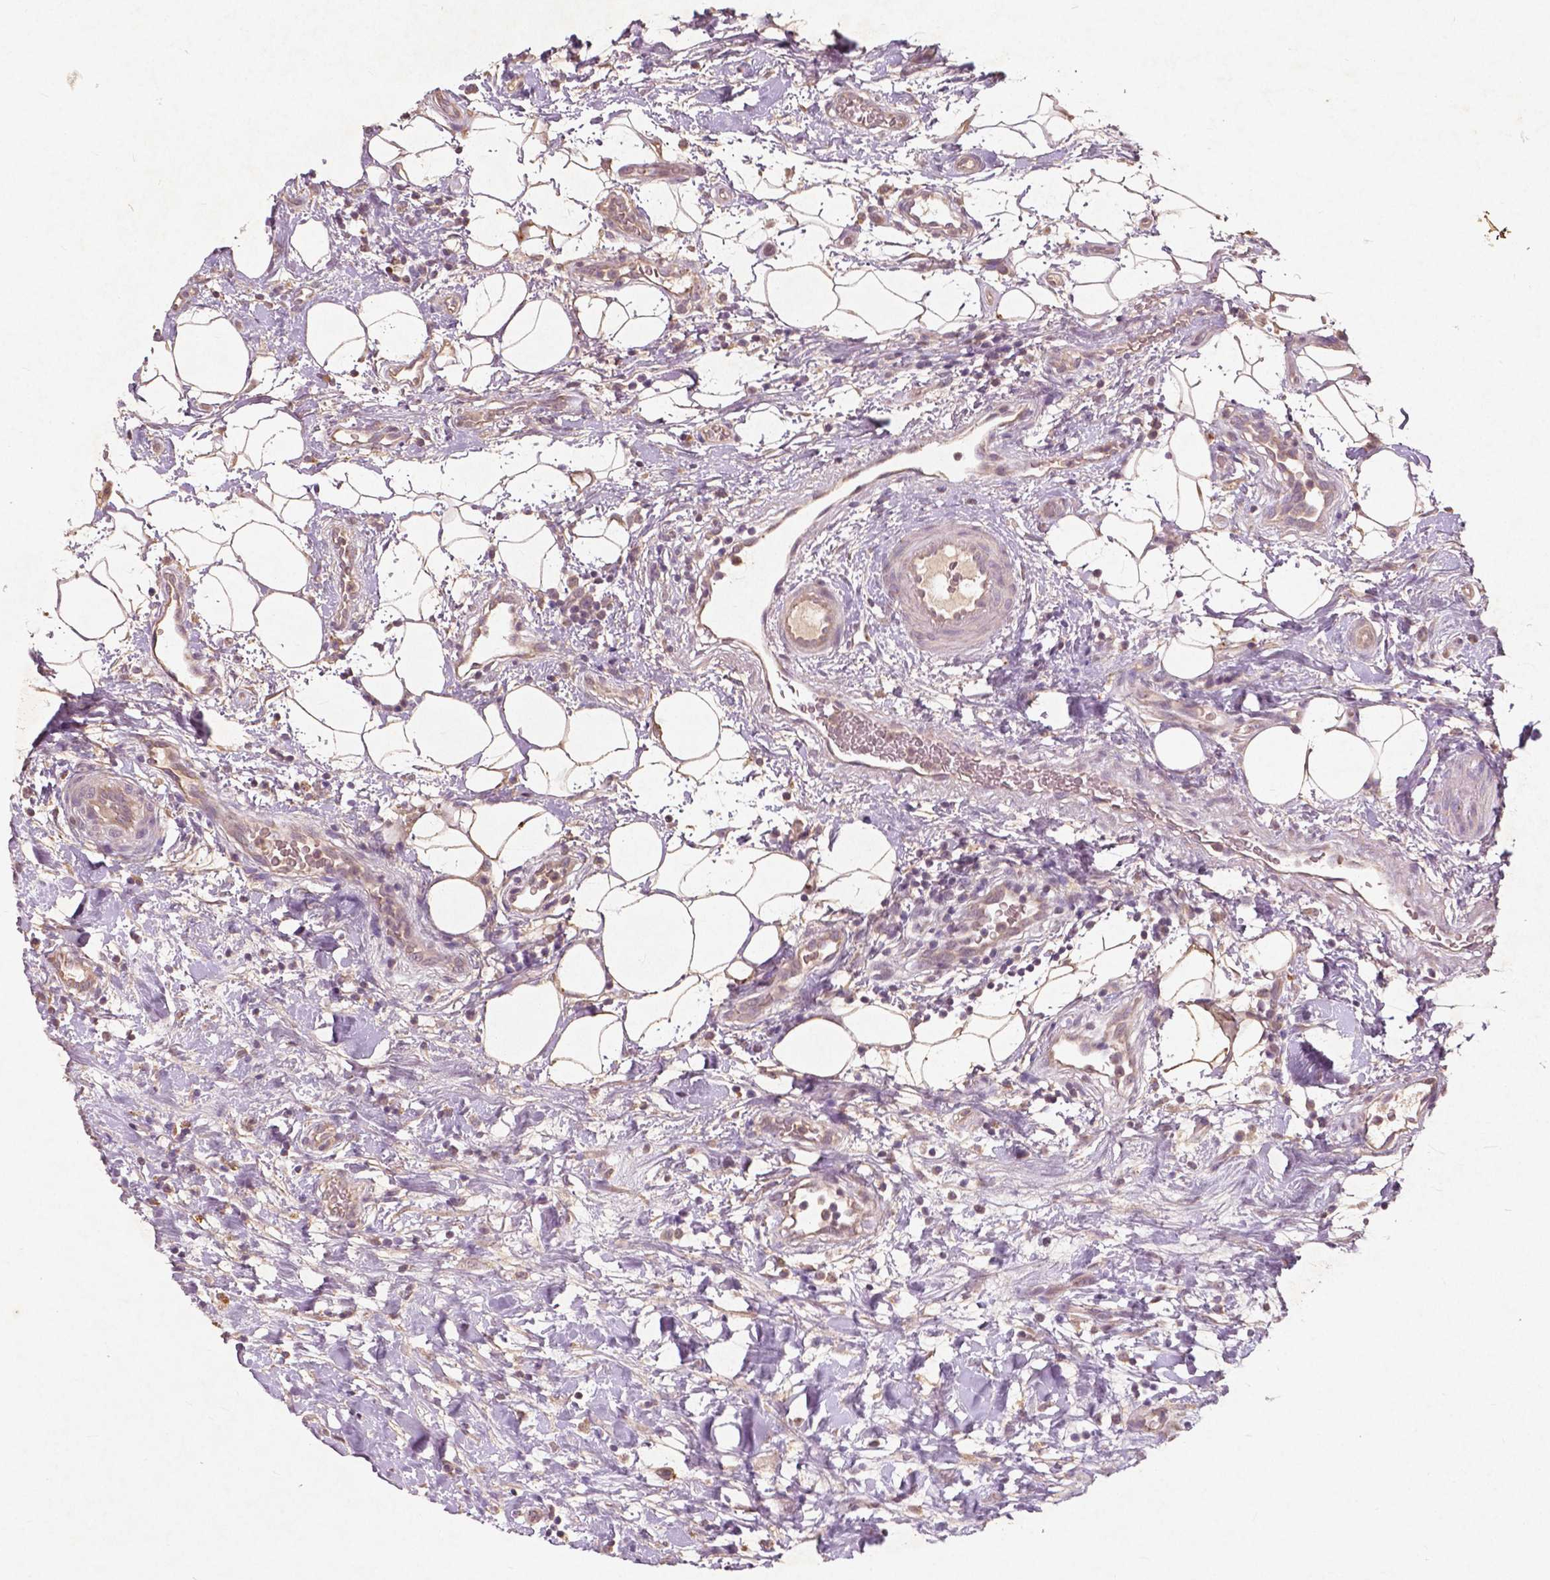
{"staining": {"intensity": "weak", "quantity": ">75%", "location": "cytoplasmic/membranous"}, "tissue": "renal cancer", "cell_type": "Tumor cells", "image_type": "cancer", "snomed": [{"axis": "morphology", "description": "Adenocarcinoma, NOS"}, {"axis": "topography", "description": "Kidney"}], "caption": "A histopathology image of human renal cancer stained for a protein shows weak cytoplasmic/membranous brown staining in tumor cells.", "gene": "ST6GALNAC5", "patient": {"sex": "male", "age": 59}}